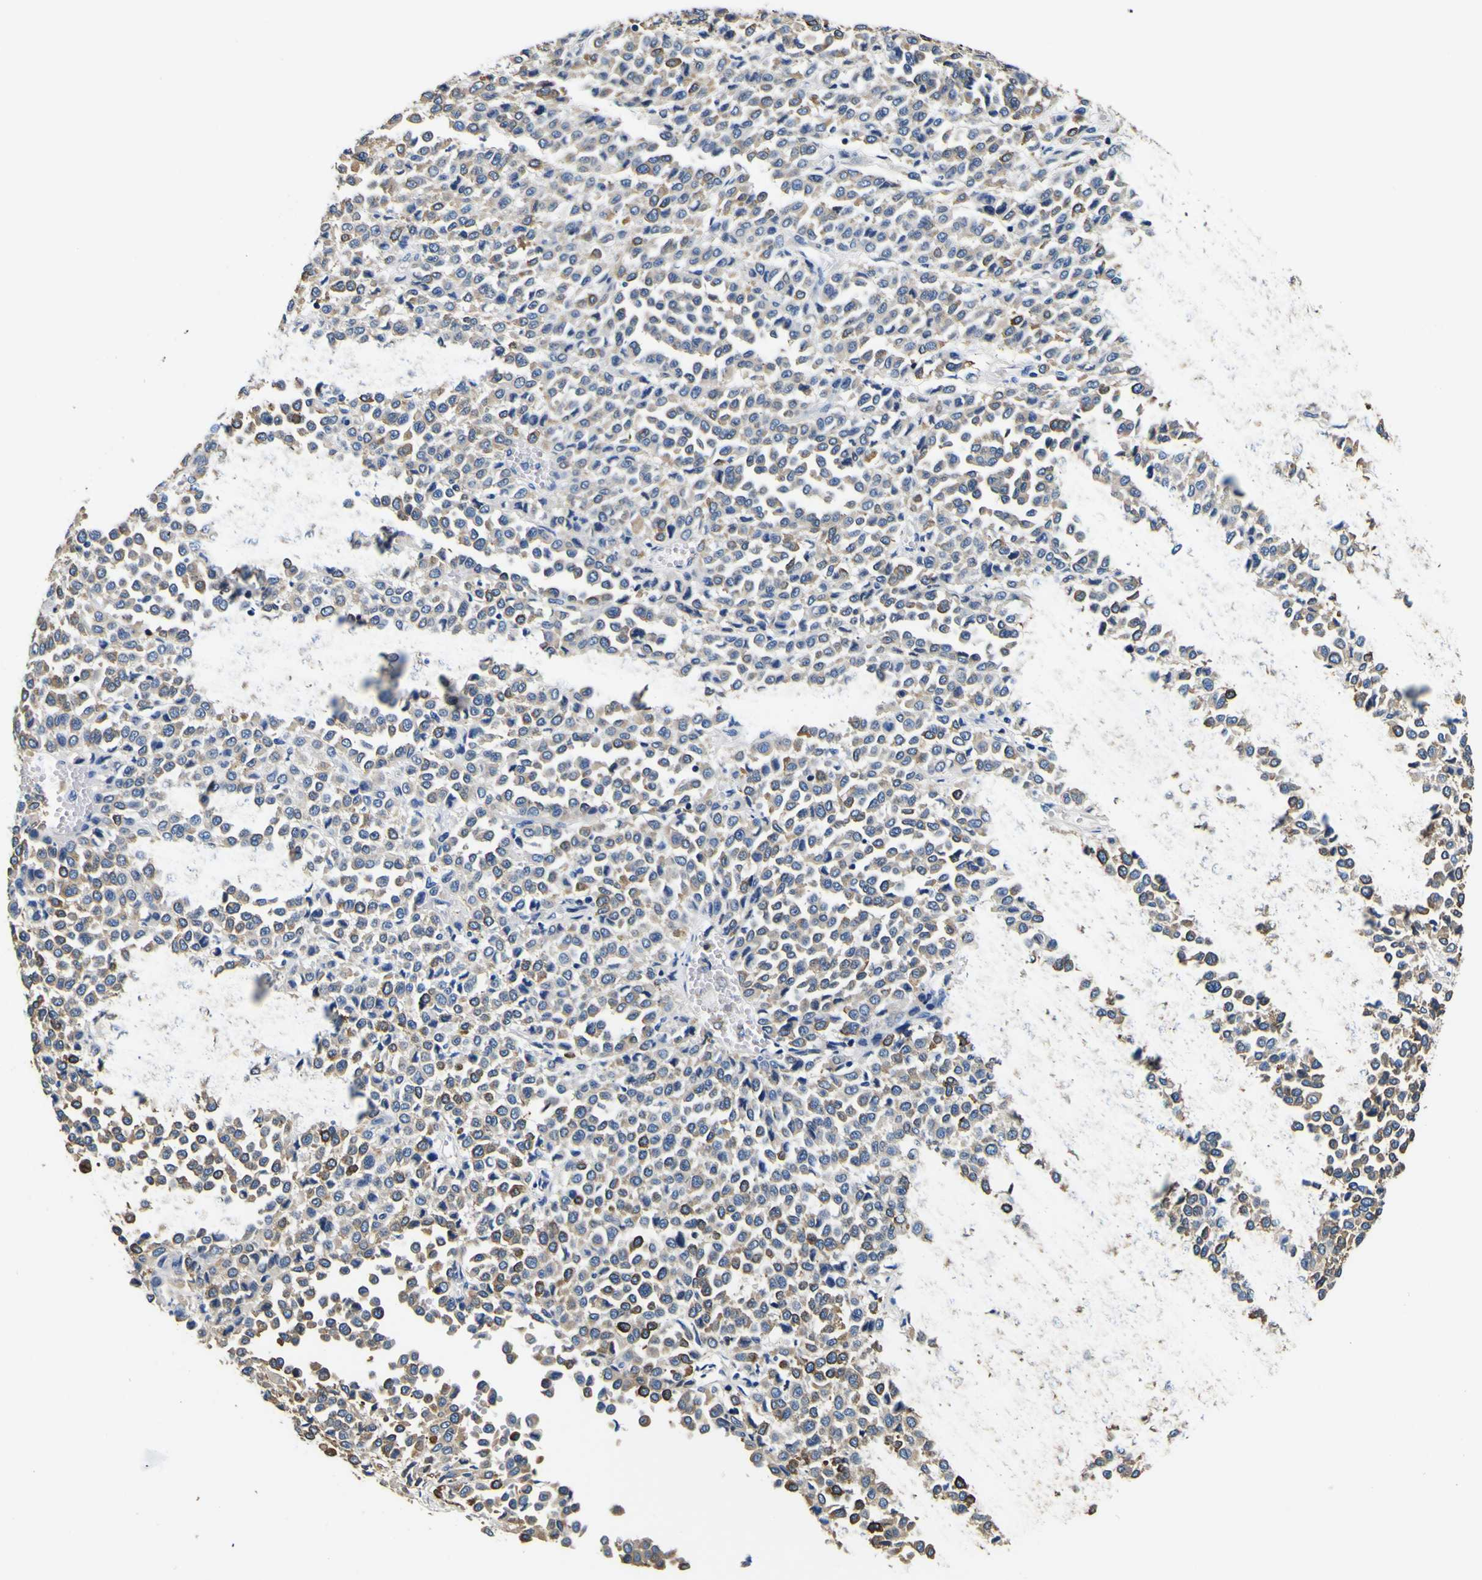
{"staining": {"intensity": "moderate", "quantity": "<25%", "location": "cytoplasmic/membranous"}, "tissue": "melanoma", "cell_type": "Tumor cells", "image_type": "cancer", "snomed": [{"axis": "morphology", "description": "Malignant melanoma, Metastatic site"}, {"axis": "topography", "description": "Pancreas"}], "caption": "Immunohistochemistry (DAB) staining of human melanoma exhibits moderate cytoplasmic/membranous protein expression in approximately <25% of tumor cells. Nuclei are stained in blue.", "gene": "TUBA1B", "patient": {"sex": "female", "age": 30}}